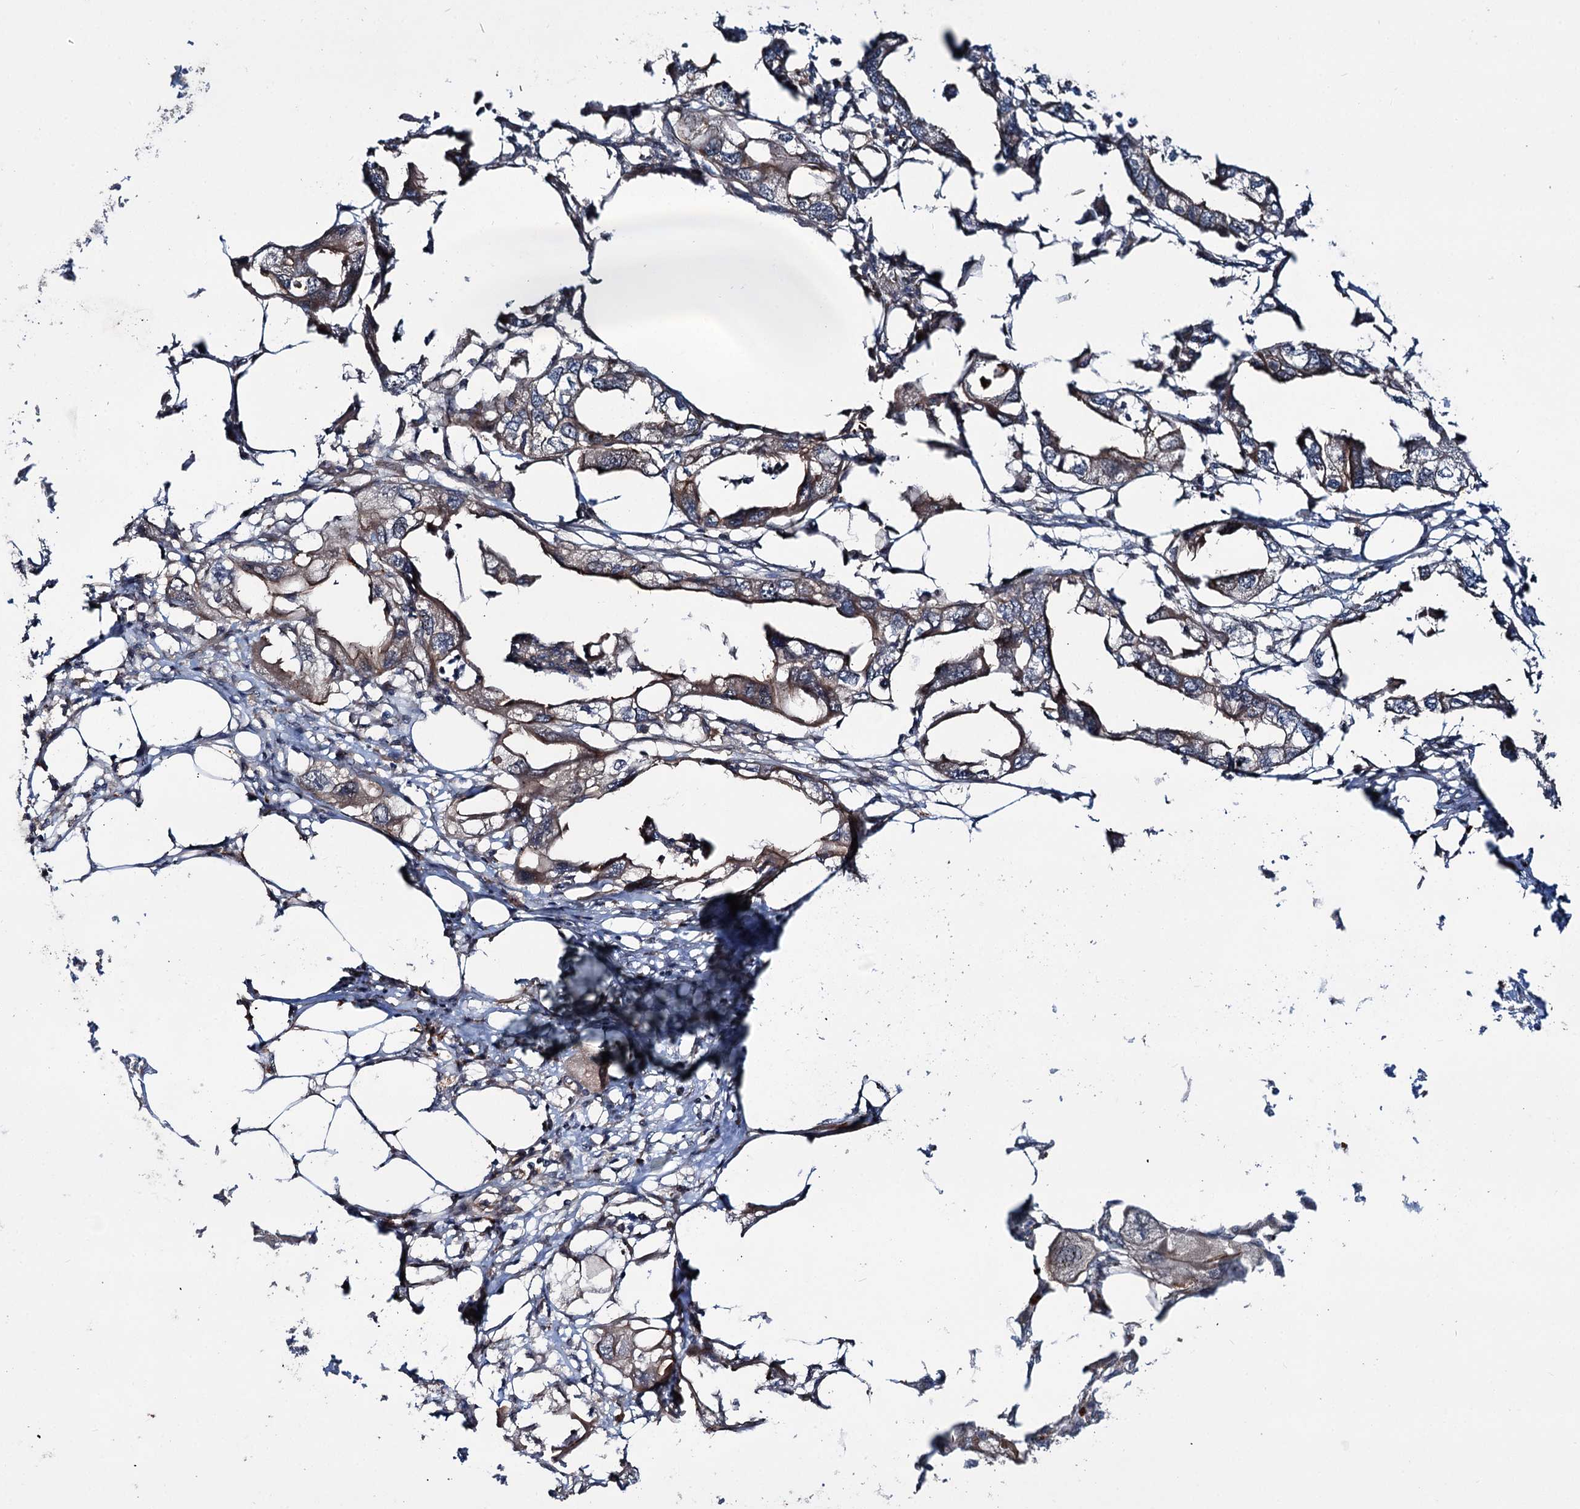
{"staining": {"intensity": "weak", "quantity": "<25%", "location": "cytoplasmic/membranous"}, "tissue": "endometrial cancer", "cell_type": "Tumor cells", "image_type": "cancer", "snomed": [{"axis": "morphology", "description": "Adenocarcinoma, NOS"}, {"axis": "morphology", "description": "Adenocarcinoma, metastatic, NOS"}, {"axis": "topography", "description": "Adipose tissue"}, {"axis": "topography", "description": "Endometrium"}], "caption": "Tumor cells are negative for brown protein staining in endometrial metastatic adenocarcinoma.", "gene": "ADGRG4", "patient": {"sex": "female", "age": 67}}